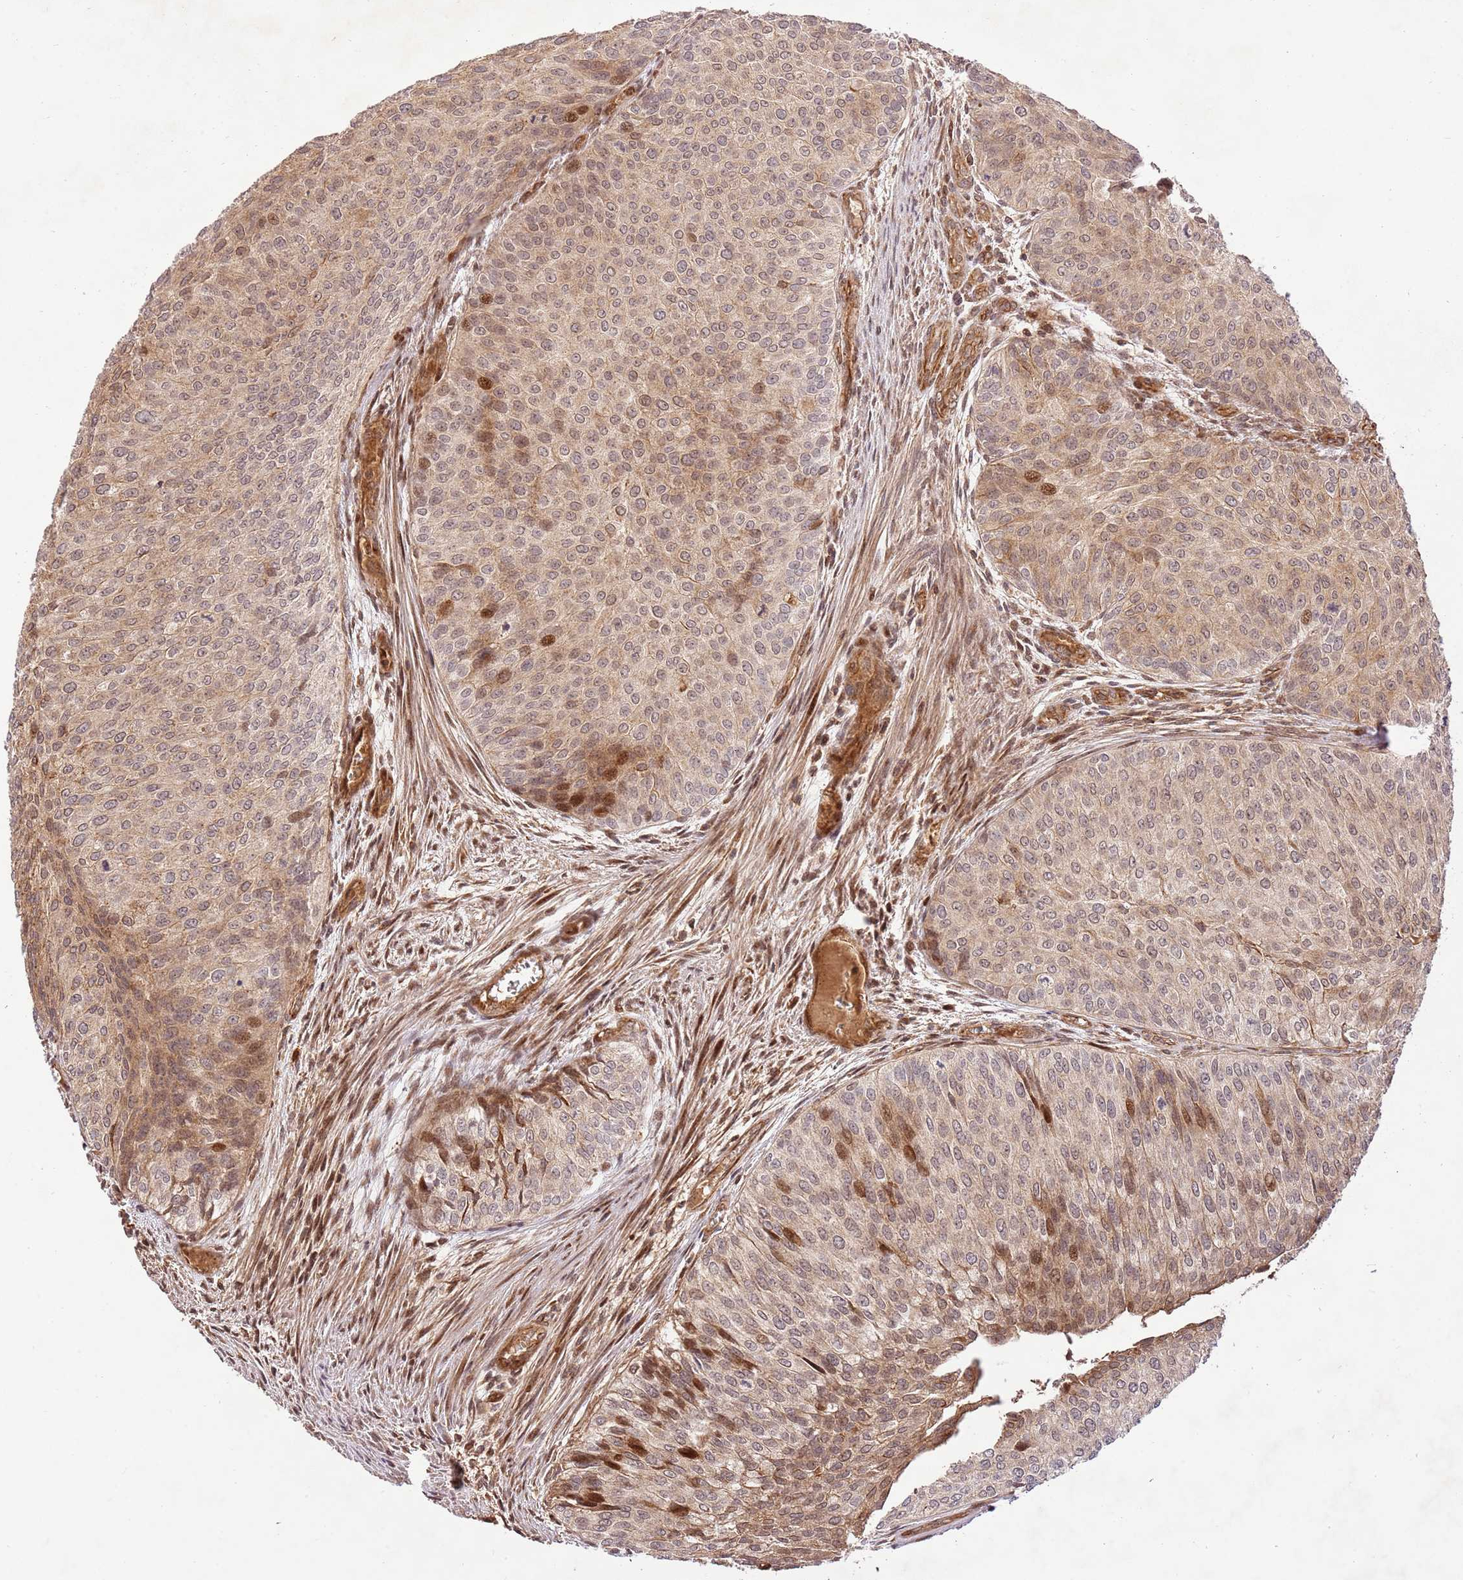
{"staining": {"intensity": "weak", "quantity": ">75%", "location": "cytoplasmic/membranous"}, "tissue": "urothelial cancer", "cell_type": "Tumor cells", "image_type": "cancer", "snomed": [{"axis": "morphology", "description": "Urothelial carcinoma, Low grade"}, {"axis": "topography", "description": "Urinary bladder"}], "caption": "Immunohistochemistry staining of low-grade urothelial carcinoma, which shows low levels of weak cytoplasmic/membranous expression in approximately >75% of tumor cells indicating weak cytoplasmic/membranous protein expression. The staining was performed using DAB (3,3'-diaminobenzidine) (brown) for protein detection and nuclei were counterstained in hematoxylin (blue).", "gene": "KATNAL2", "patient": {"sex": "male", "age": 84}}